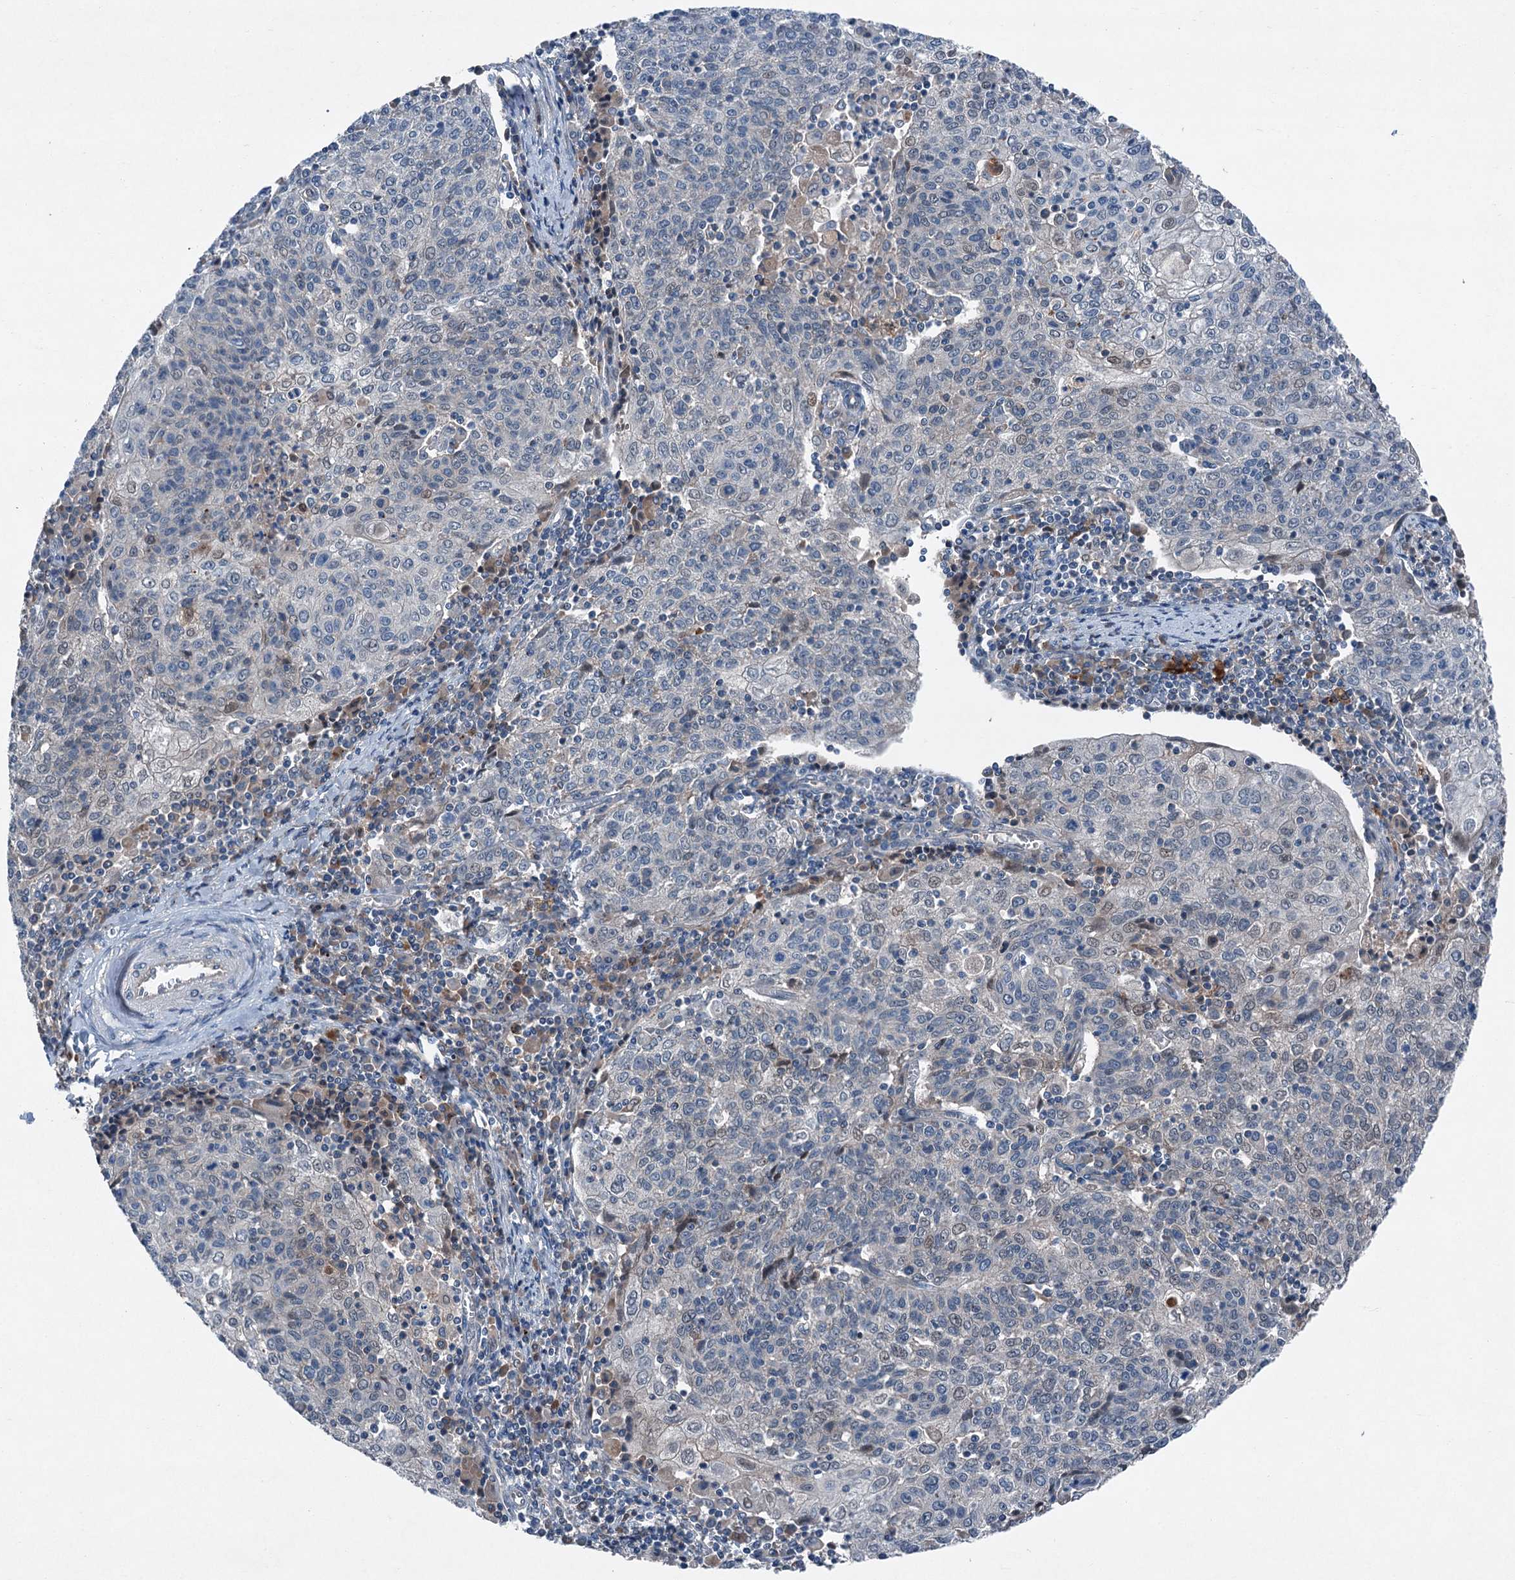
{"staining": {"intensity": "weak", "quantity": "<25%", "location": "nuclear"}, "tissue": "cervical cancer", "cell_type": "Tumor cells", "image_type": "cancer", "snomed": [{"axis": "morphology", "description": "Squamous cell carcinoma, NOS"}, {"axis": "topography", "description": "Cervix"}], "caption": "Human cervical squamous cell carcinoma stained for a protein using immunohistochemistry (IHC) demonstrates no staining in tumor cells.", "gene": "SLC2A10", "patient": {"sex": "female", "age": 48}}